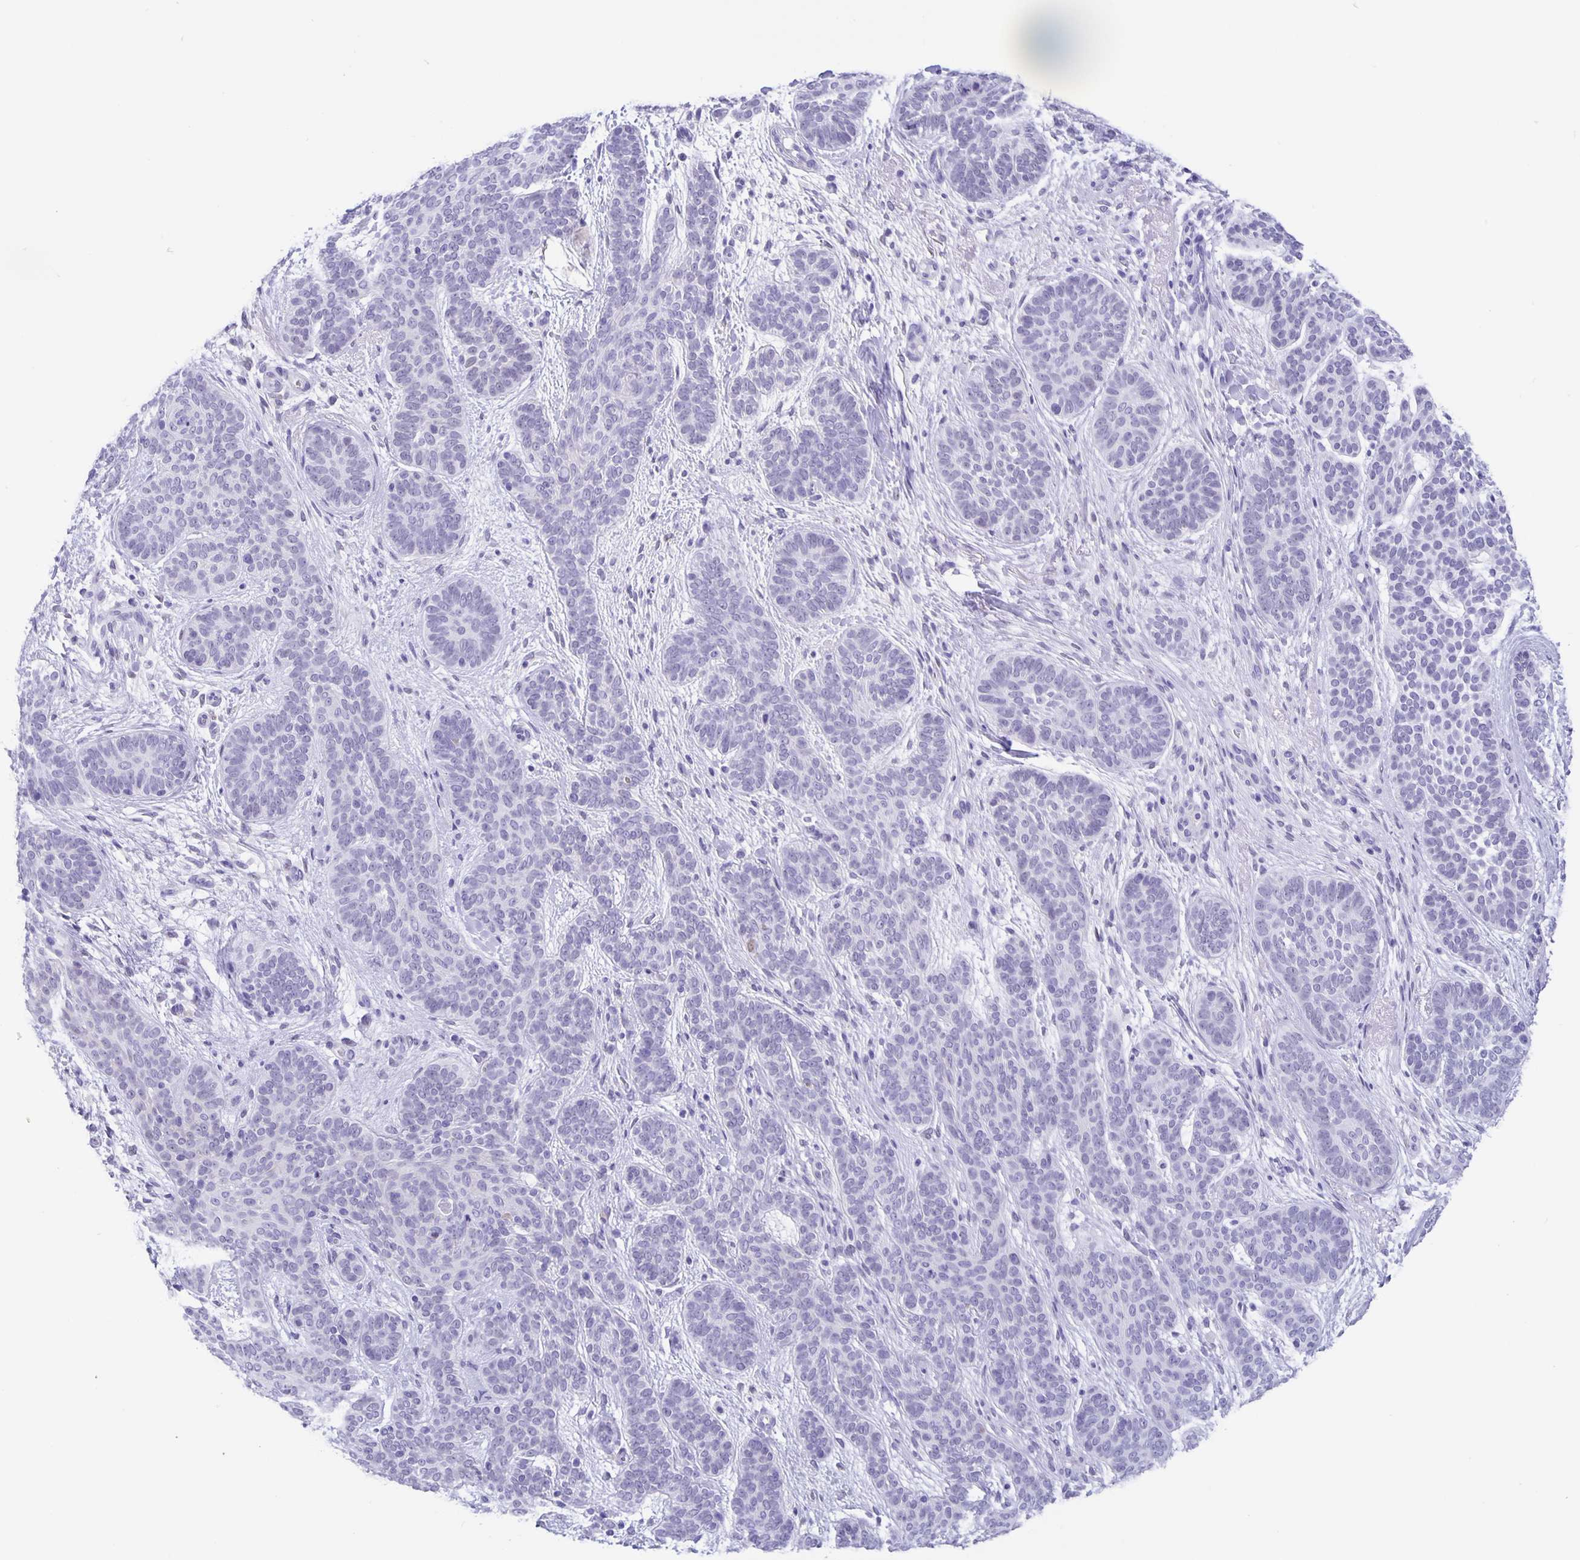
{"staining": {"intensity": "negative", "quantity": "none", "location": "none"}, "tissue": "skin cancer", "cell_type": "Tumor cells", "image_type": "cancer", "snomed": [{"axis": "morphology", "description": "Basal cell carcinoma"}, {"axis": "topography", "description": "Skin"}], "caption": "Micrograph shows no significant protein staining in tumor cells of skin basal cell carcinoma.", "gene": "ERMN", "patient": {"sex": "female", "age": 82}}